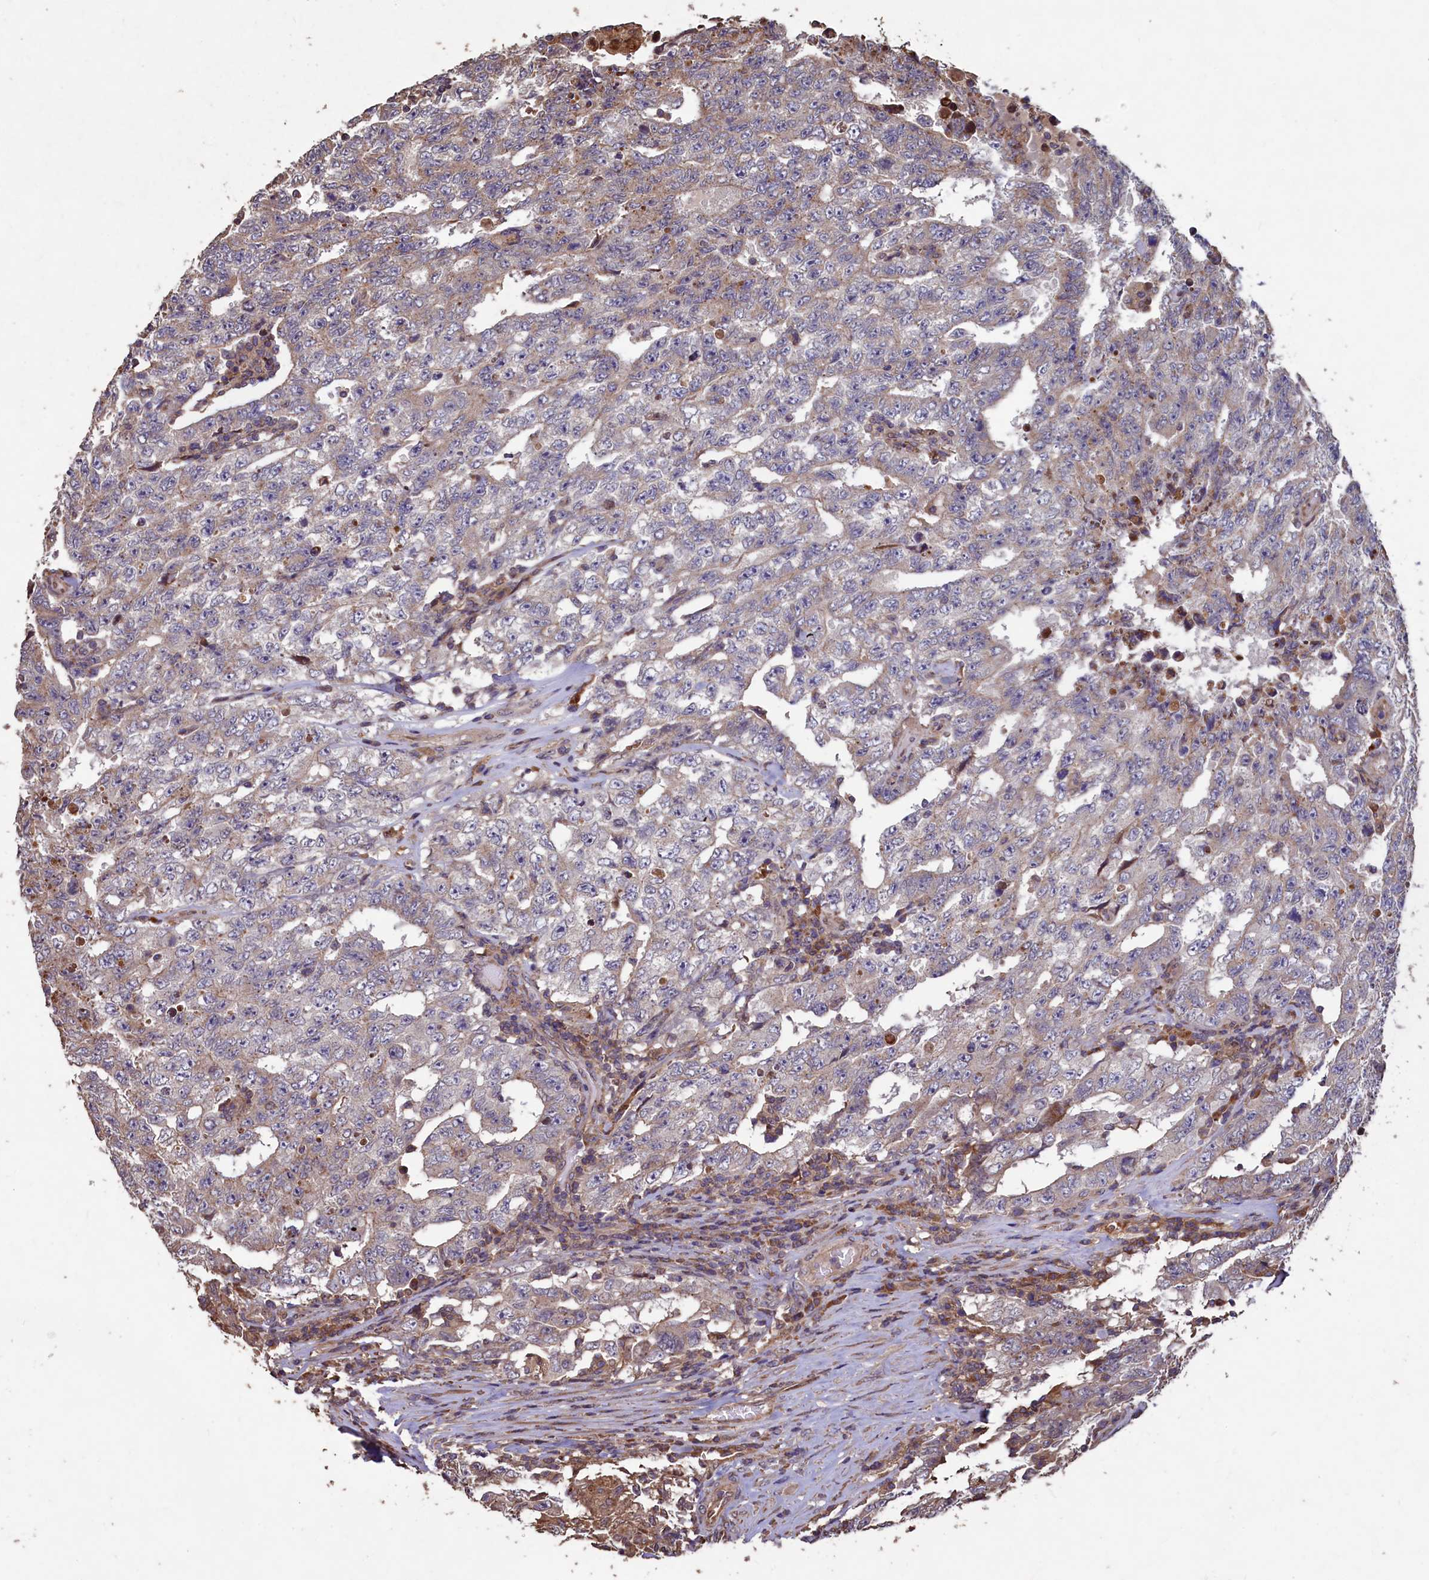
{"staining": {"intensity": "weak", "quantity": "<25%", "location": "cytoplasmic/membranous"}, "tissue": "testis cancer", "cell_type": "Tumor cells", "image_type": "cancer", "snomed": [{"axis": "morphology", "description": "Carcinoma, Embryonal, NOS"}, {"axis": "topography", "description": "Testis"}], "caption": "Photomicrograph shows no protein positivity in tumor cells of testis embryonal carcinoma tissue.", "gene": "TMEM98", "patient": {"sex": "male", "age": 26}}